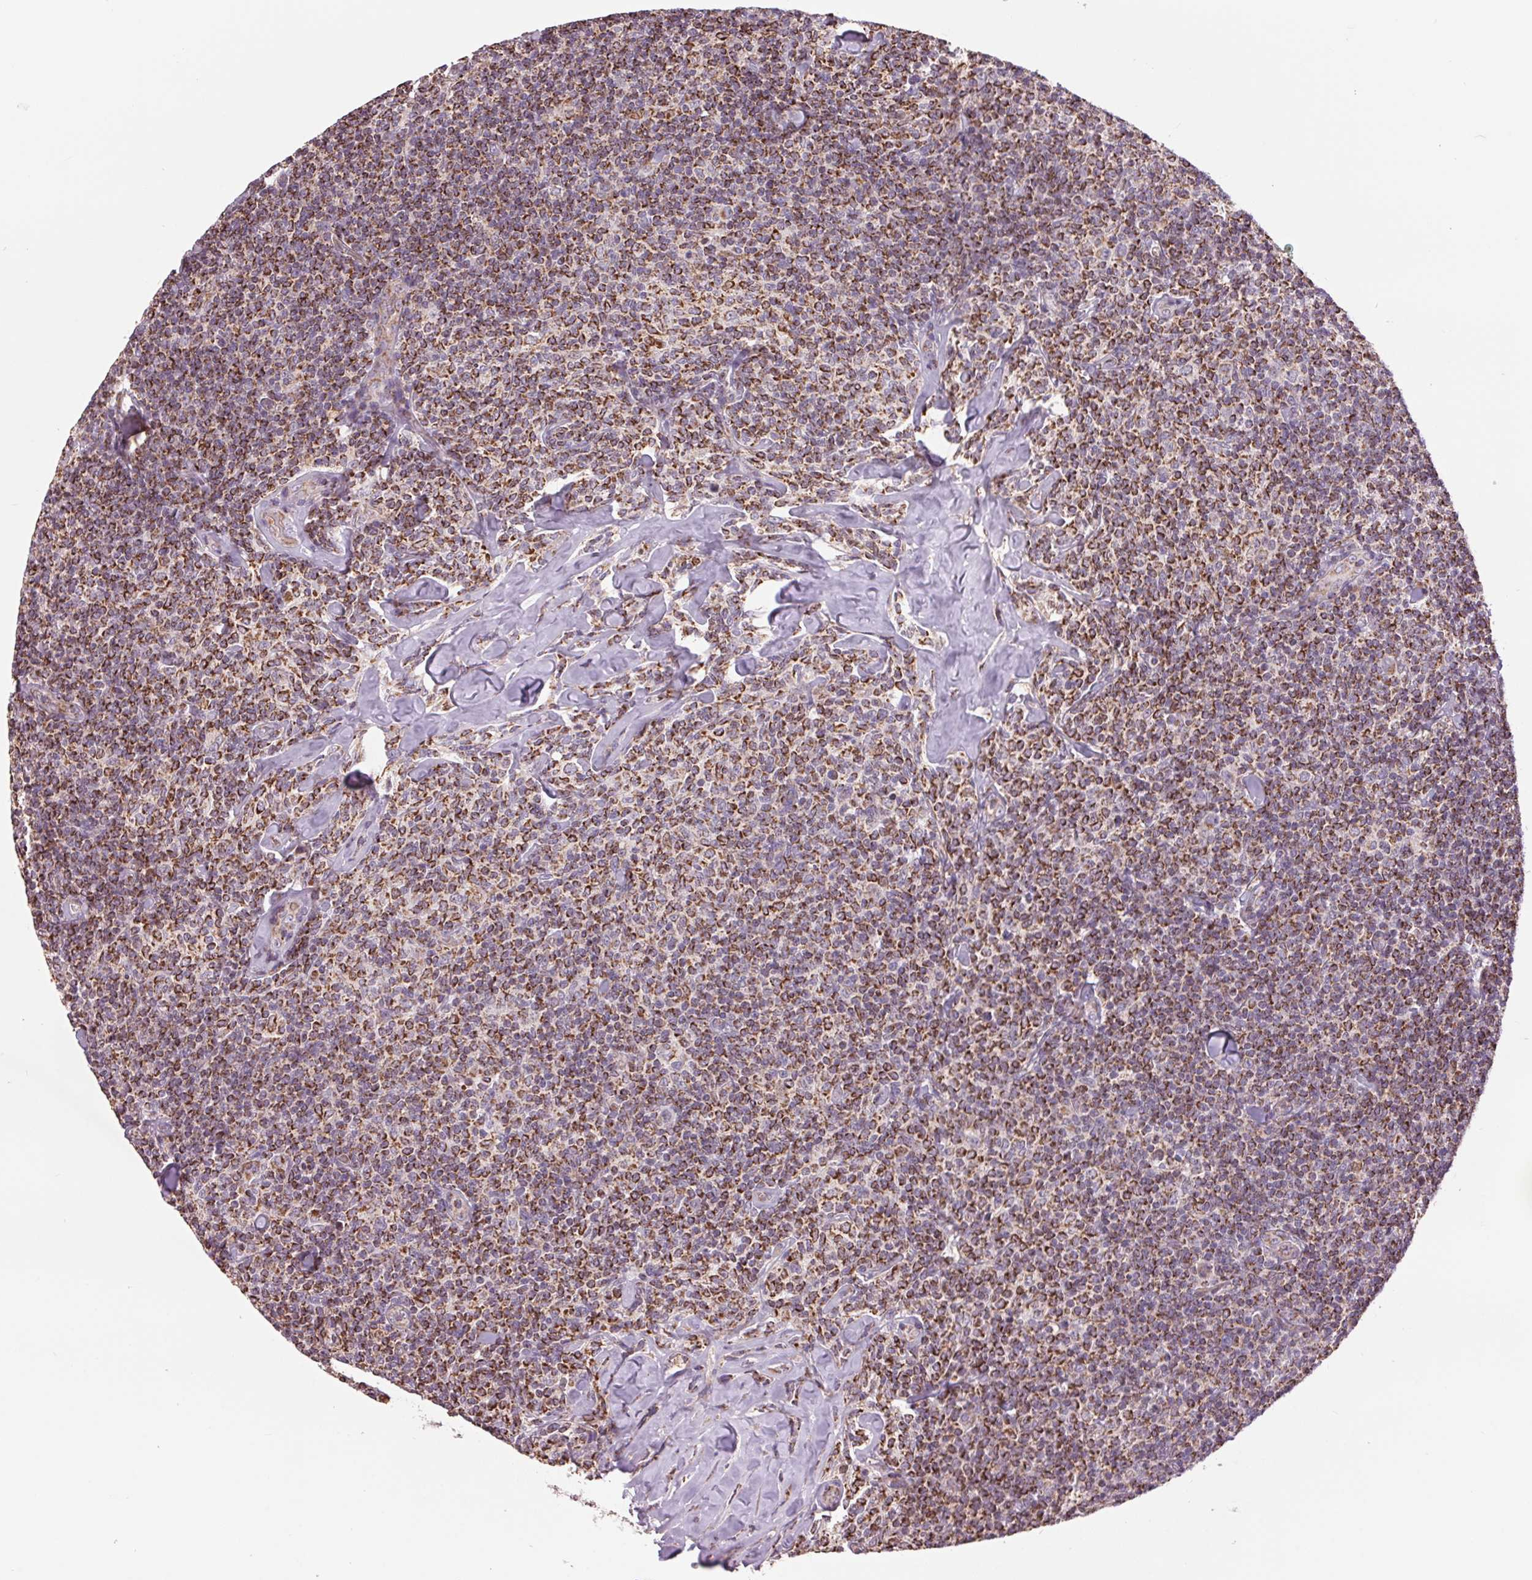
{"staining": {"intensity": "moderate", "quantity": ">75%", "location": "cytoplasmic/membranous"}, "tissue": "lymphoma", "cell_type": "Tumor cells", "image_type": "cancer", "snomed": [{"axis": "morphology", "description": "Malignant lymphoma, non-Hodgkin's type, Low grade"}, {"axis": "topography", "description": "Lymph node"}], "caption": "Immunohistochemistry histopathology image of human malignant lymphoma, non-Hodgkin's type (low-grade) stained for a protein (brown), which demonstrates medium levels of moderate cytoplasmic/membranous staining in approximately >75% of tumor cells.", "gene": "DGUOK", "patient": {"sex": "female", "age": 56}}